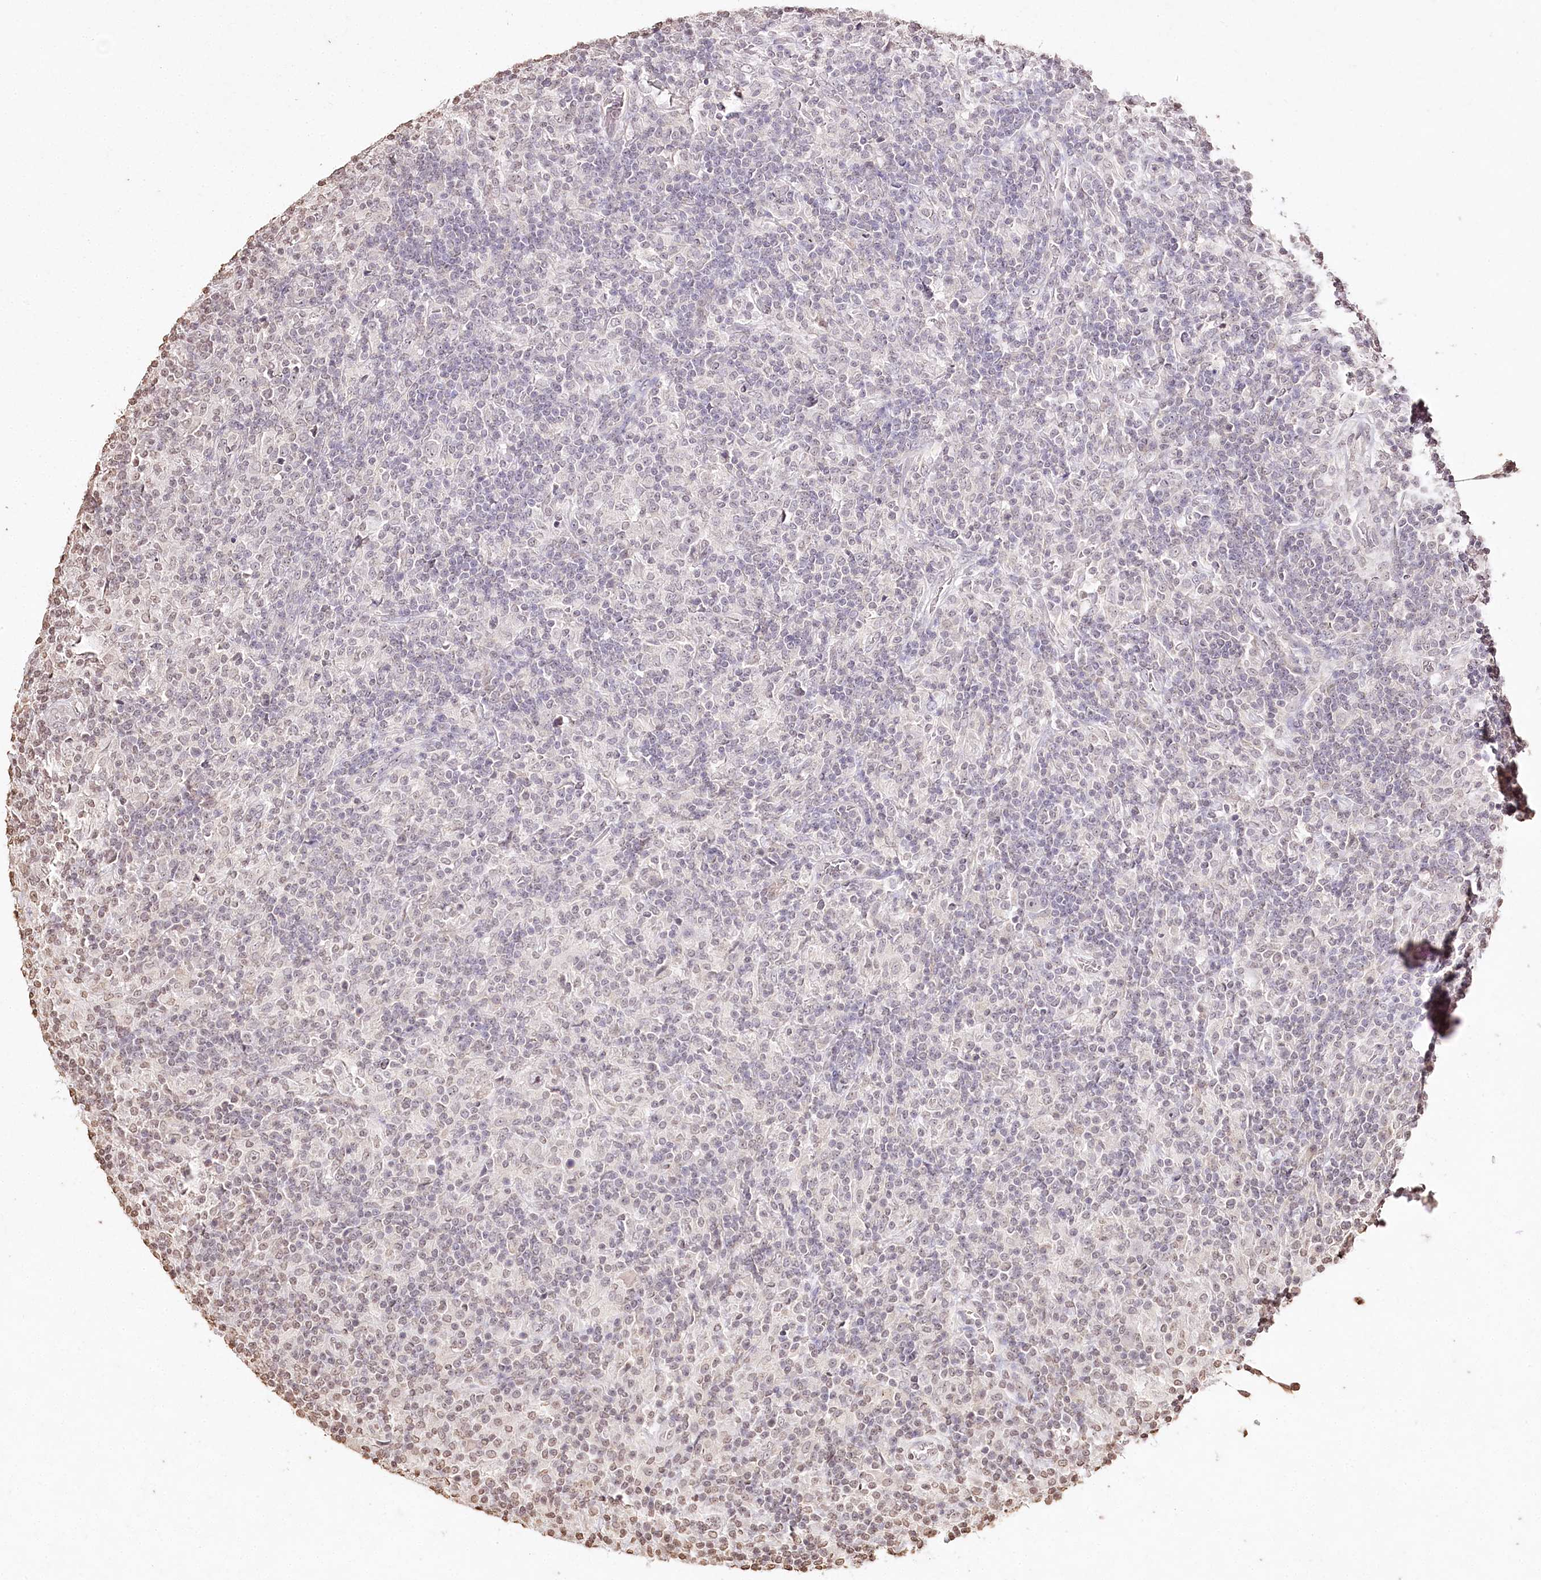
{"staining": {"intensity": "negative", "quantity": "none", "location": "none"}, "tissue": "lymphoma", "cell_type": "Tumor cells", "image_type": "cancer", "snomed": [{"axis": "morphology", "description": "Hodgkin's disease, NOS"}, {"axis": "topography", "description": "Lymph node"}], "caption": "Tumor cells are negative for protein expression in human Hodgkin's disease. (Stains: DAB immunohistochemistry with hematoxylin counter stain, Microscopy: brightfield microscopy at high magnification).", "gene": "DMXL1", "patient": {"sex": "male", "age": 70}}